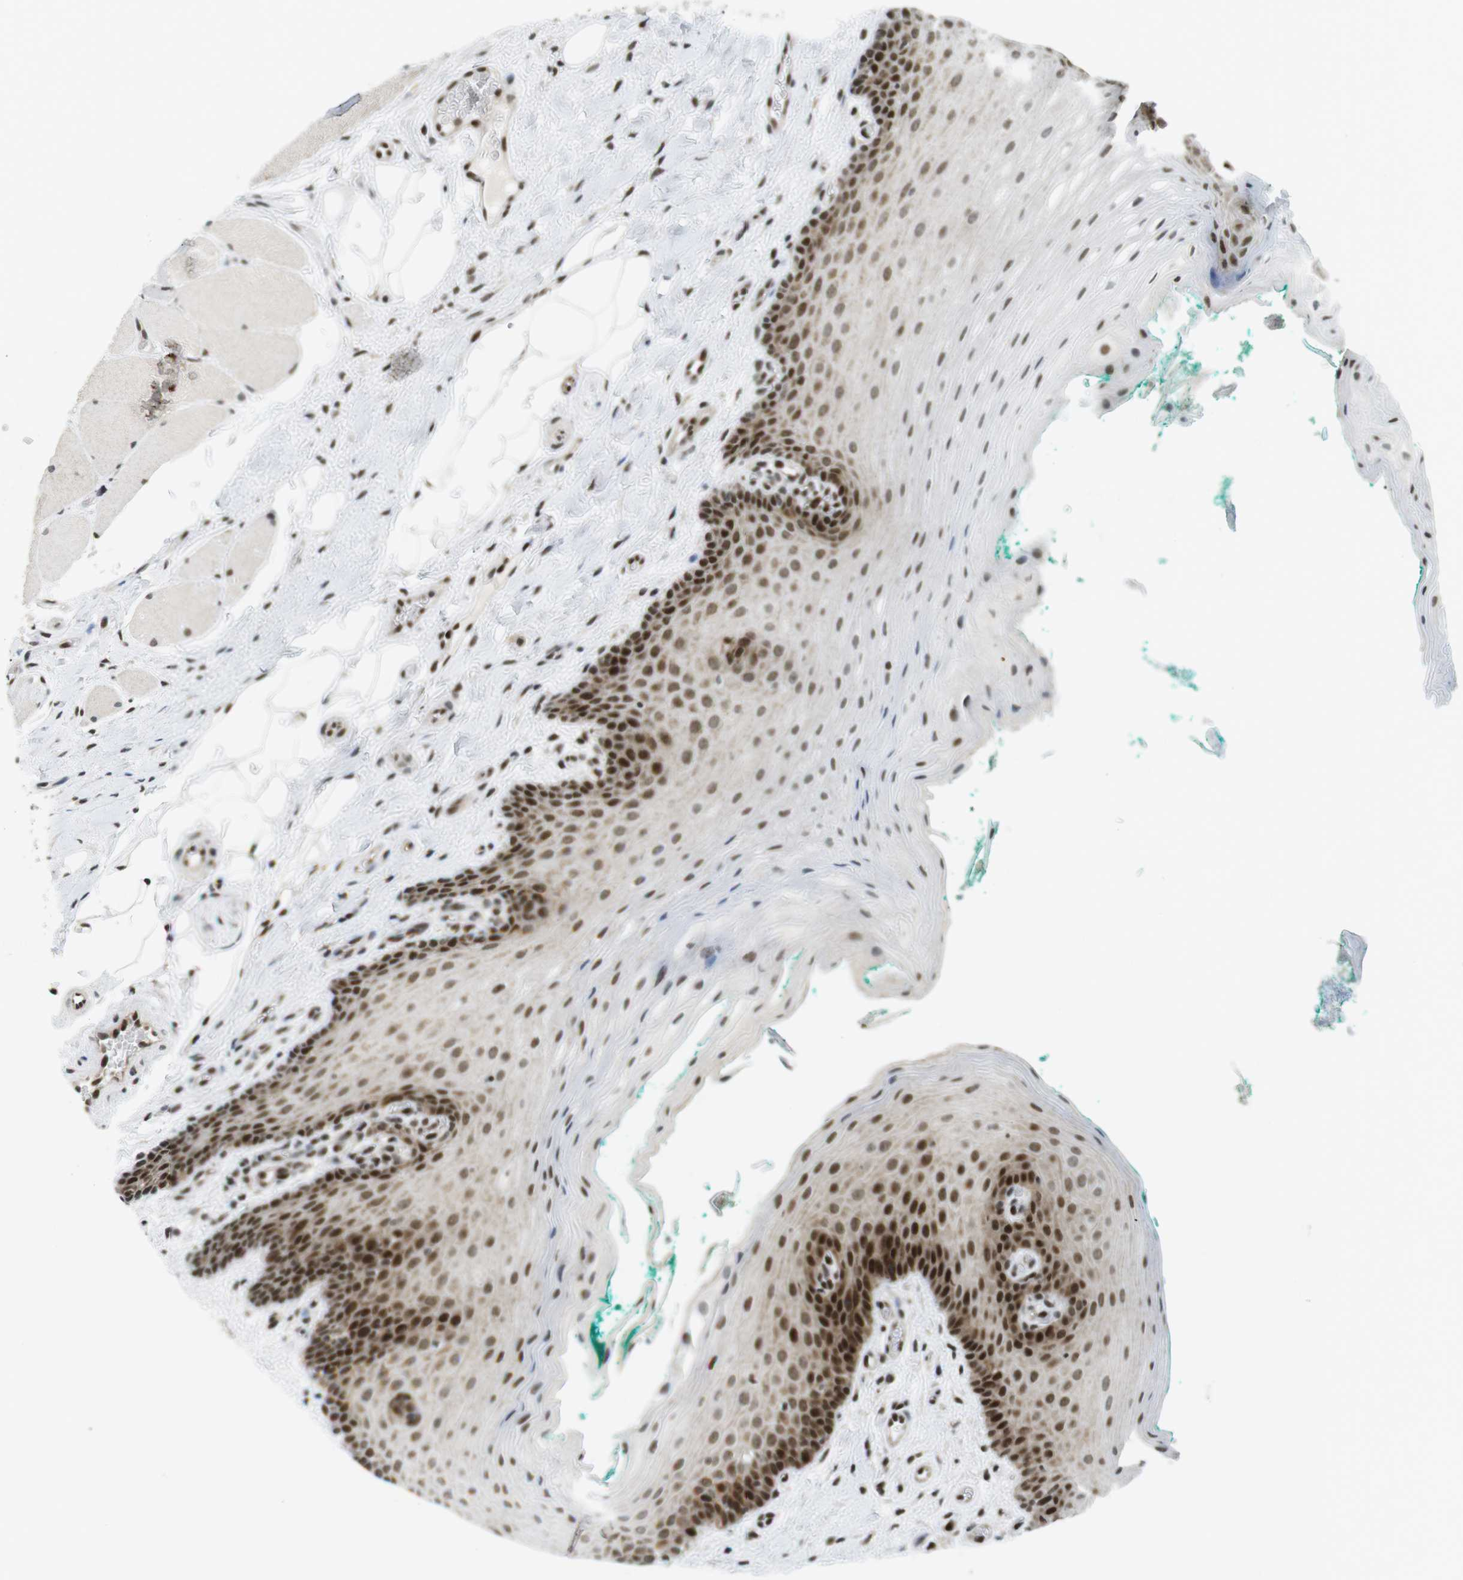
{"staining": {"intensity": "strong", "quantity": "25%-75%", "location": "nuclear"}, "tissue": "oral mucosa", "cell_type": "Squamous epithelial cells", "image_type": "normal", "snomed": [{"axis": "morphology", "description": "Normal tissue, NOS"}, {"axis": "topography", "description": "Oral tissue"}], "caption": "A micrograph of oral mucosa stained for a protein demonstrates strong nuclear brown staining in squamous epithelial cells. (DAB = brown stain, brightfield microscopy at high magnification).", "gene": "CDC27", "patient": {"sex": "male", "age": 58}}